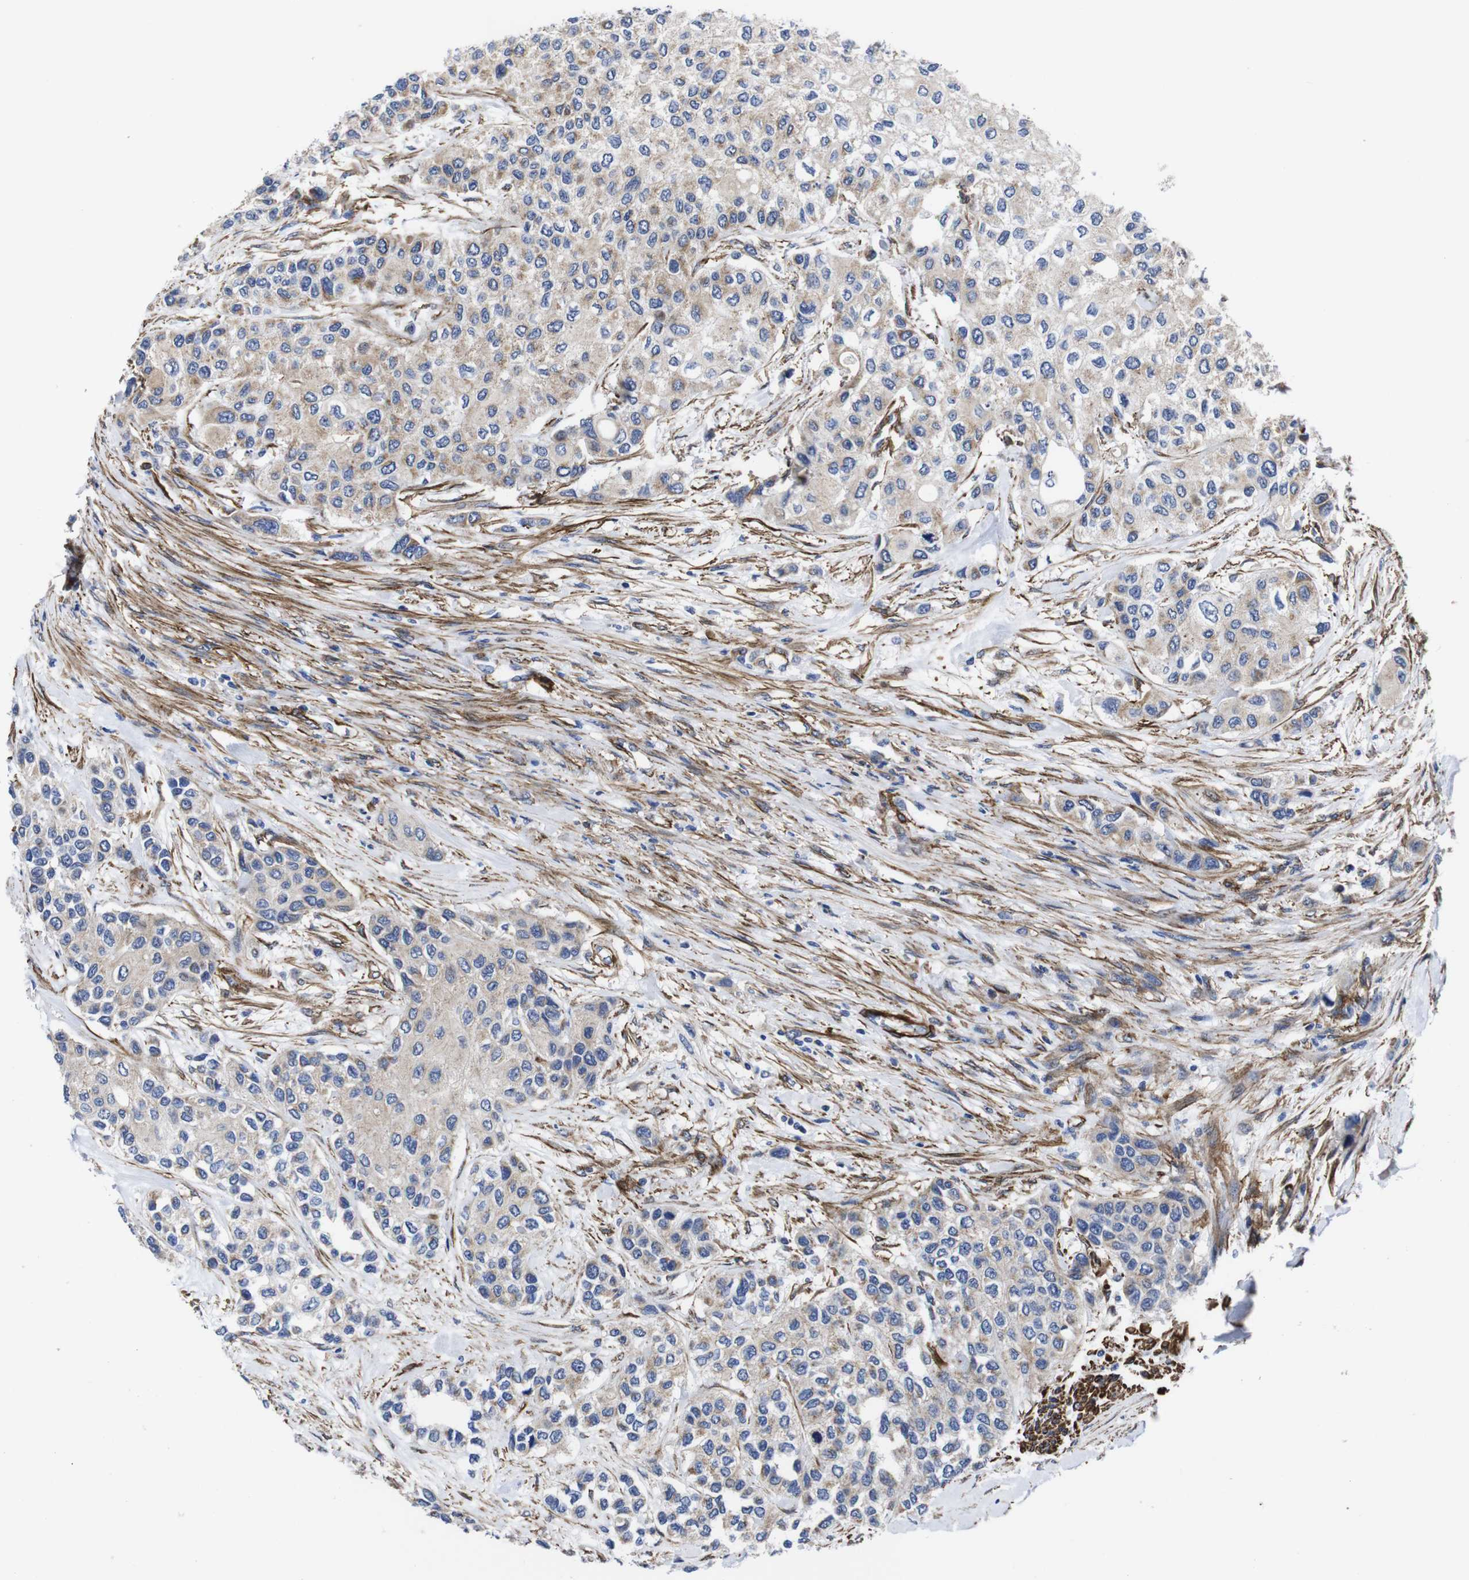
{"staining": {"intensity": "weak", "quantity": "<25%", "location": "cytoplasmic/membranous"}, "tissue": "urothelial cancer", "cell_type": "Tumor cells", "image_type": "cancer", "snomed": [{"axis": "morphology", "description": "Urothelial carcinoma, High grade"}, {"axis": "topography", "description": "Urinary bladder"}], "caption": "Urothelial cancer stained for a protein using immunohistochemistry reveals no expression tumor cells.", "gene": "WNT10A", "patient": {"sex": "female", "age": 56}}